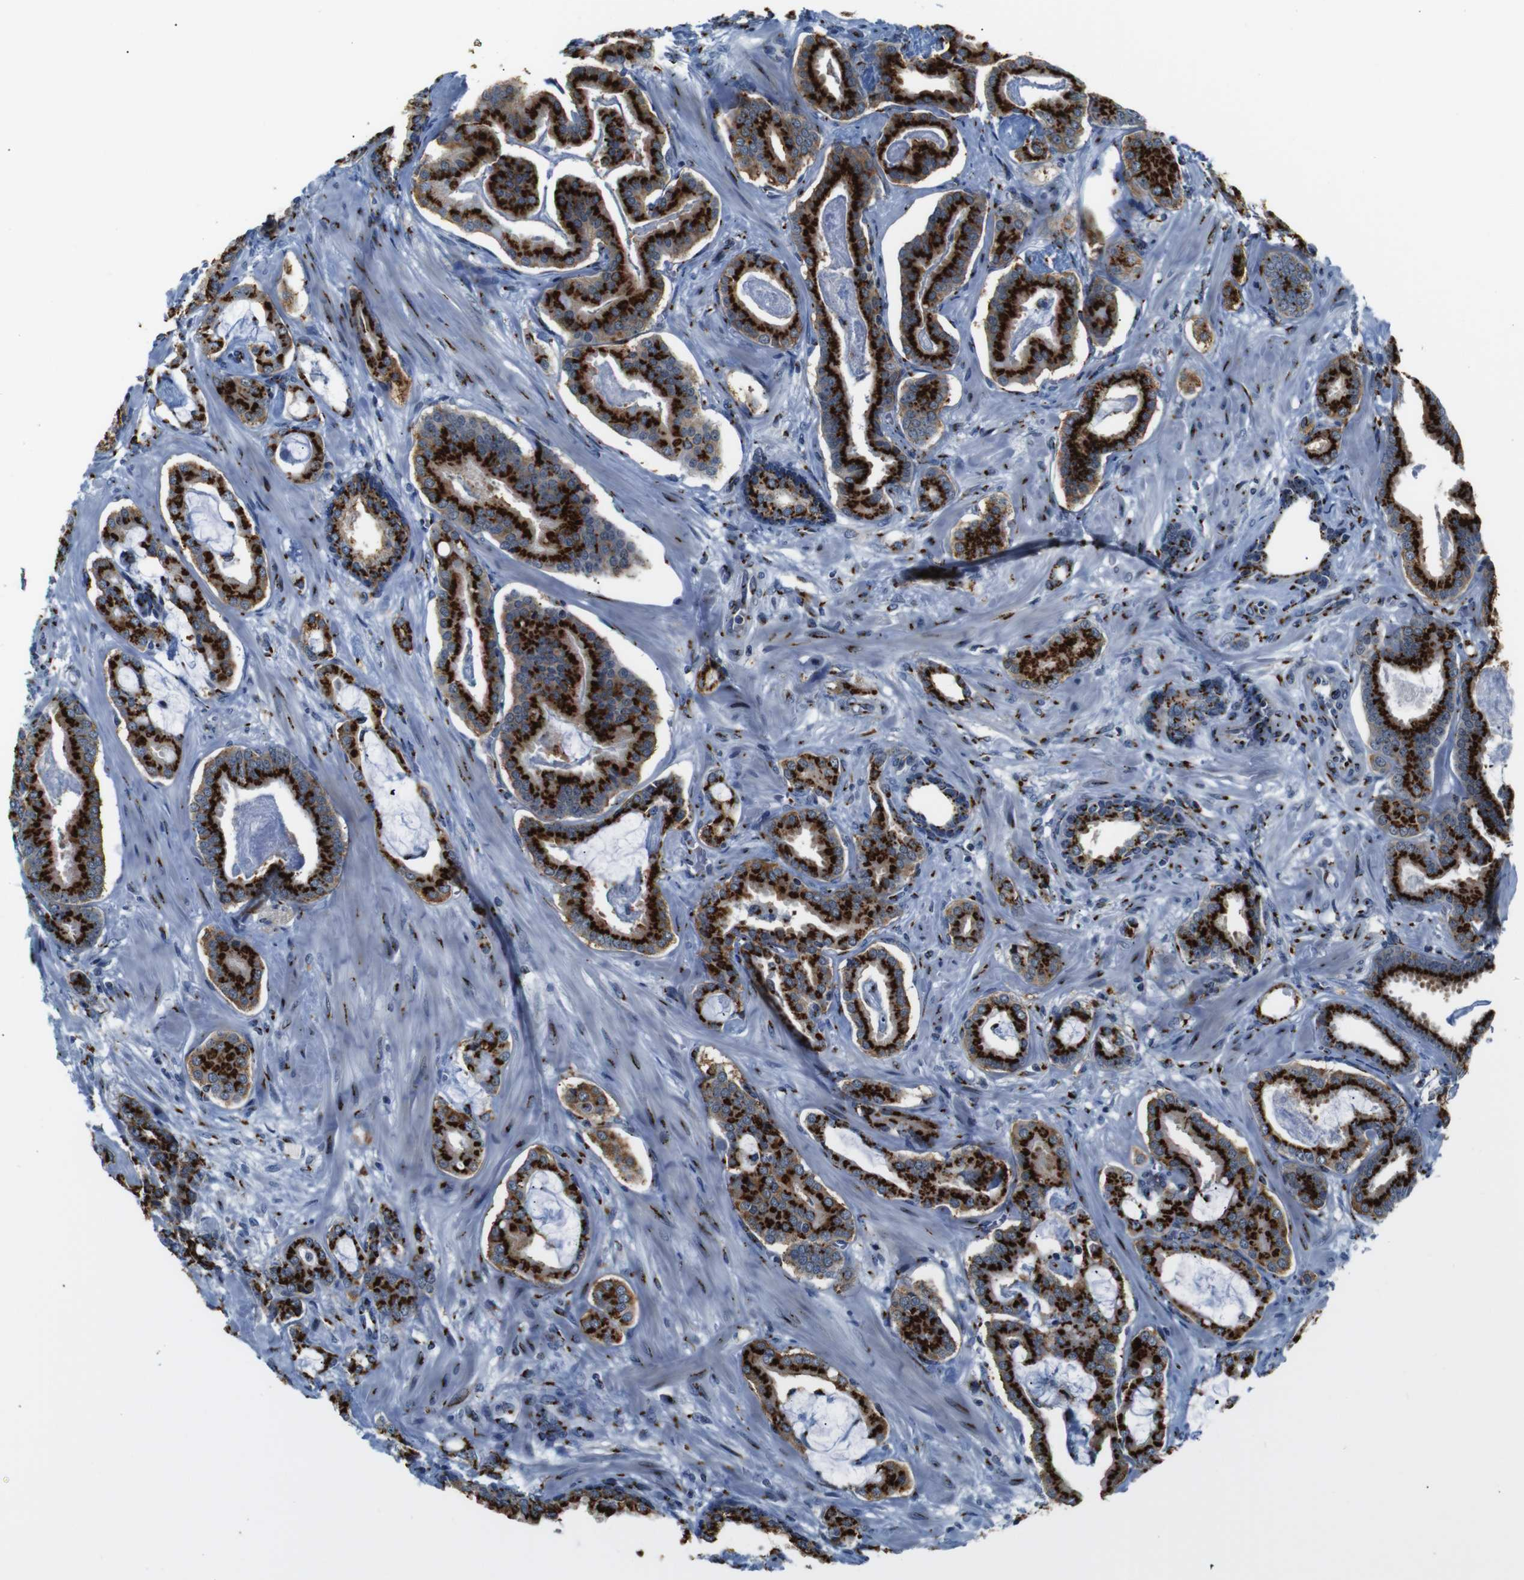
{"staining": {"intensity": "strong", "quantity": ">75%", "location": "cytoplasmic/membranous"}, "tissue": "prostate cancer", "cell_type": "Tumor cells", "image_type": "cancer", "snomed": [{"axis": "morphology", "description": "Adenocarcinoma, Low grade"}, {"axis": "topography", "description": "Prostate"}], "caption": "IHC micrograph of human prostate cancer stained for a protein (brown), which displays high levels of strong cytoplasmic/membranous expression in about >75% of tumor cells.", "gene": "TGOLN2", "patient": {"sex": "male", "age": 53}}